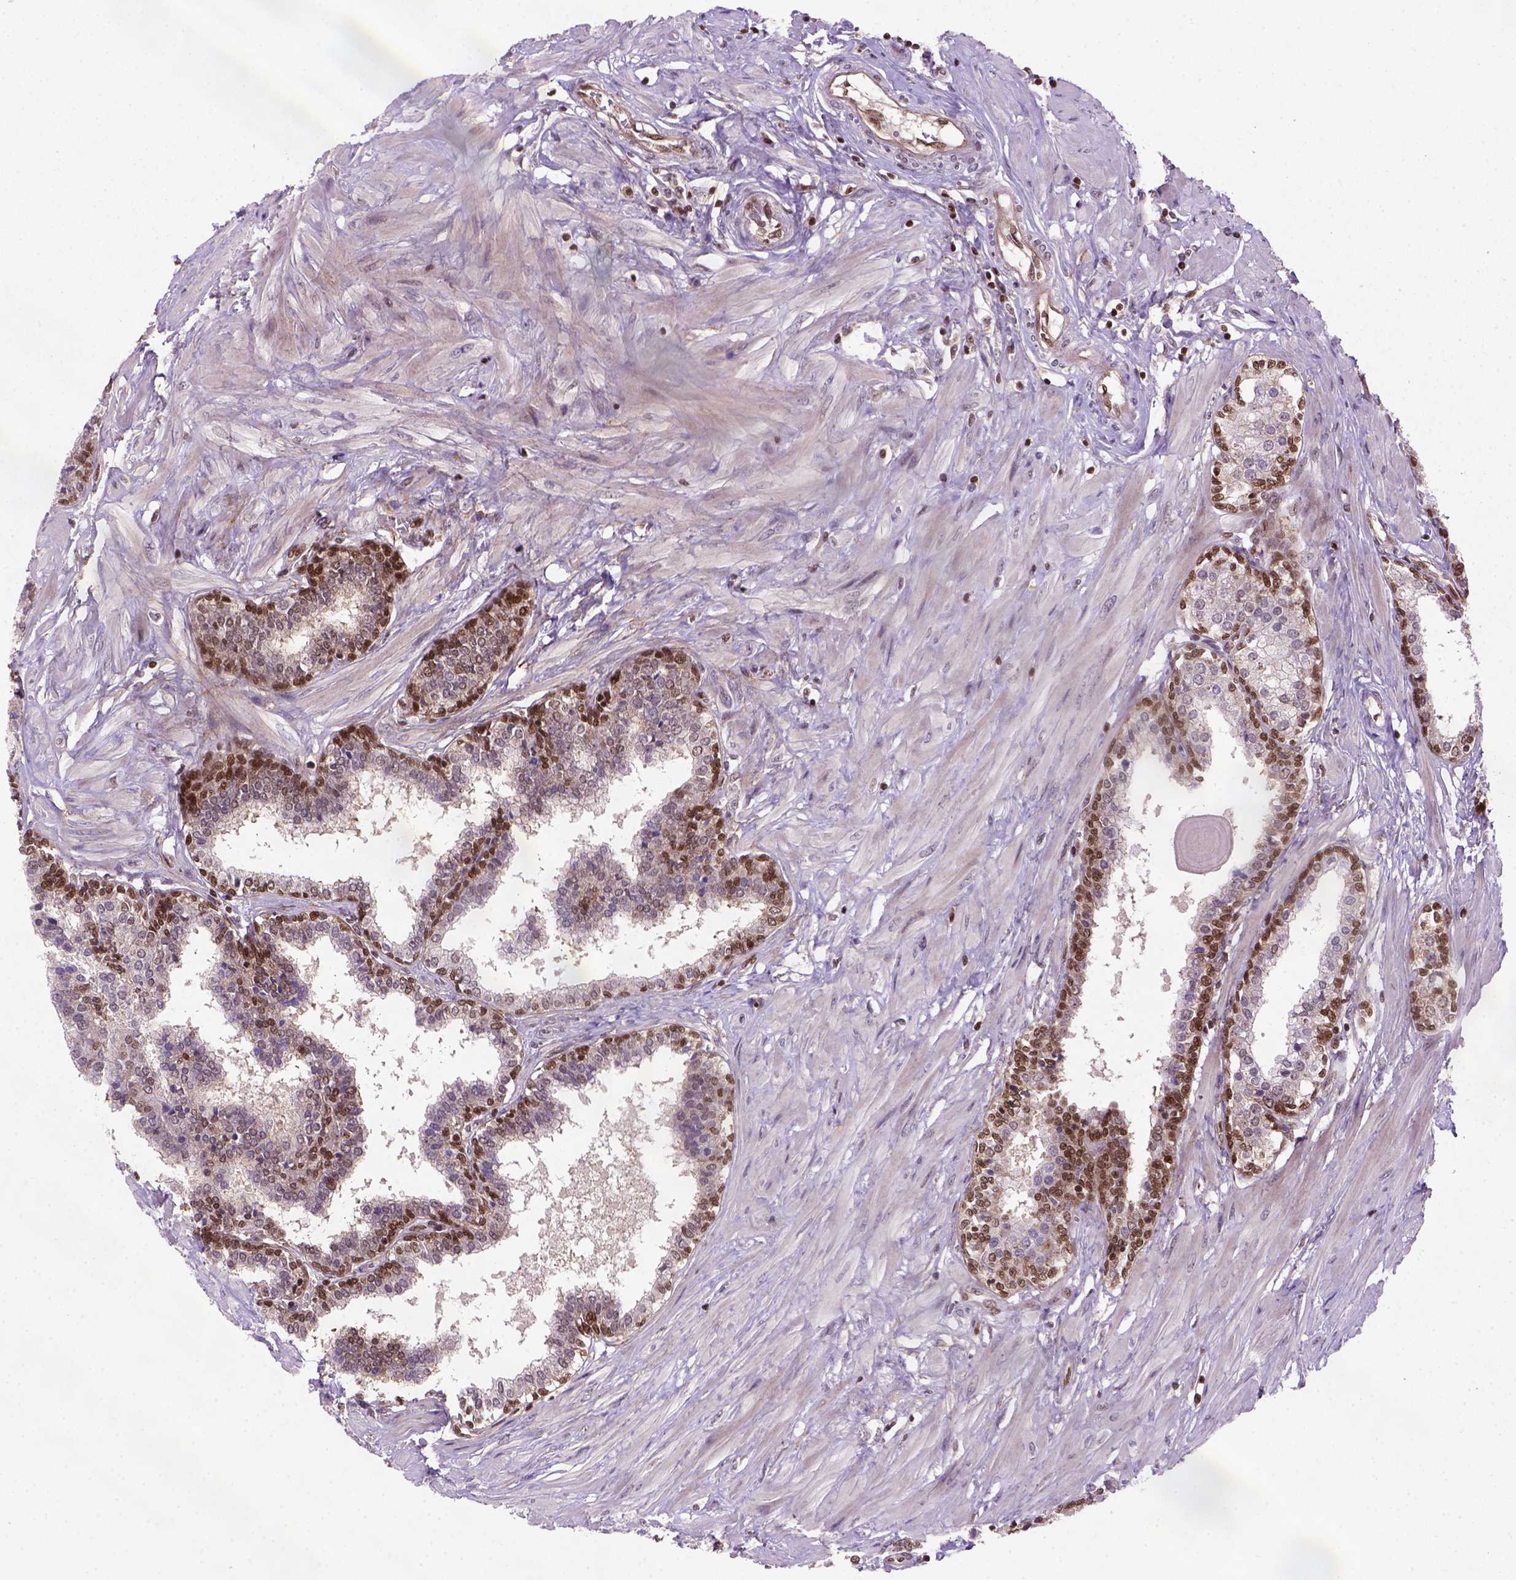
{"staining": {"intensity": "moderate", "quantity": "25%-75%", "location": "nuclear"}, "tissue": "prostate", "cell_type": "Glandular cells", "image_type": "normal", "snomed": [{"axis": "morphology", "description": "Normal tissue, NOS"}, {"axis": "topography", "description": "Prostate"}], "caption": "Immunohistochemical staining of normal human prostate shows moderate nuclear protein staining in about 25%-75% of glandular cells. (brown staining indicates protein expression, while blue staining denotes nuclei).", "gene": "MGMT", "patient": {"sex": "male", "age": 55}}